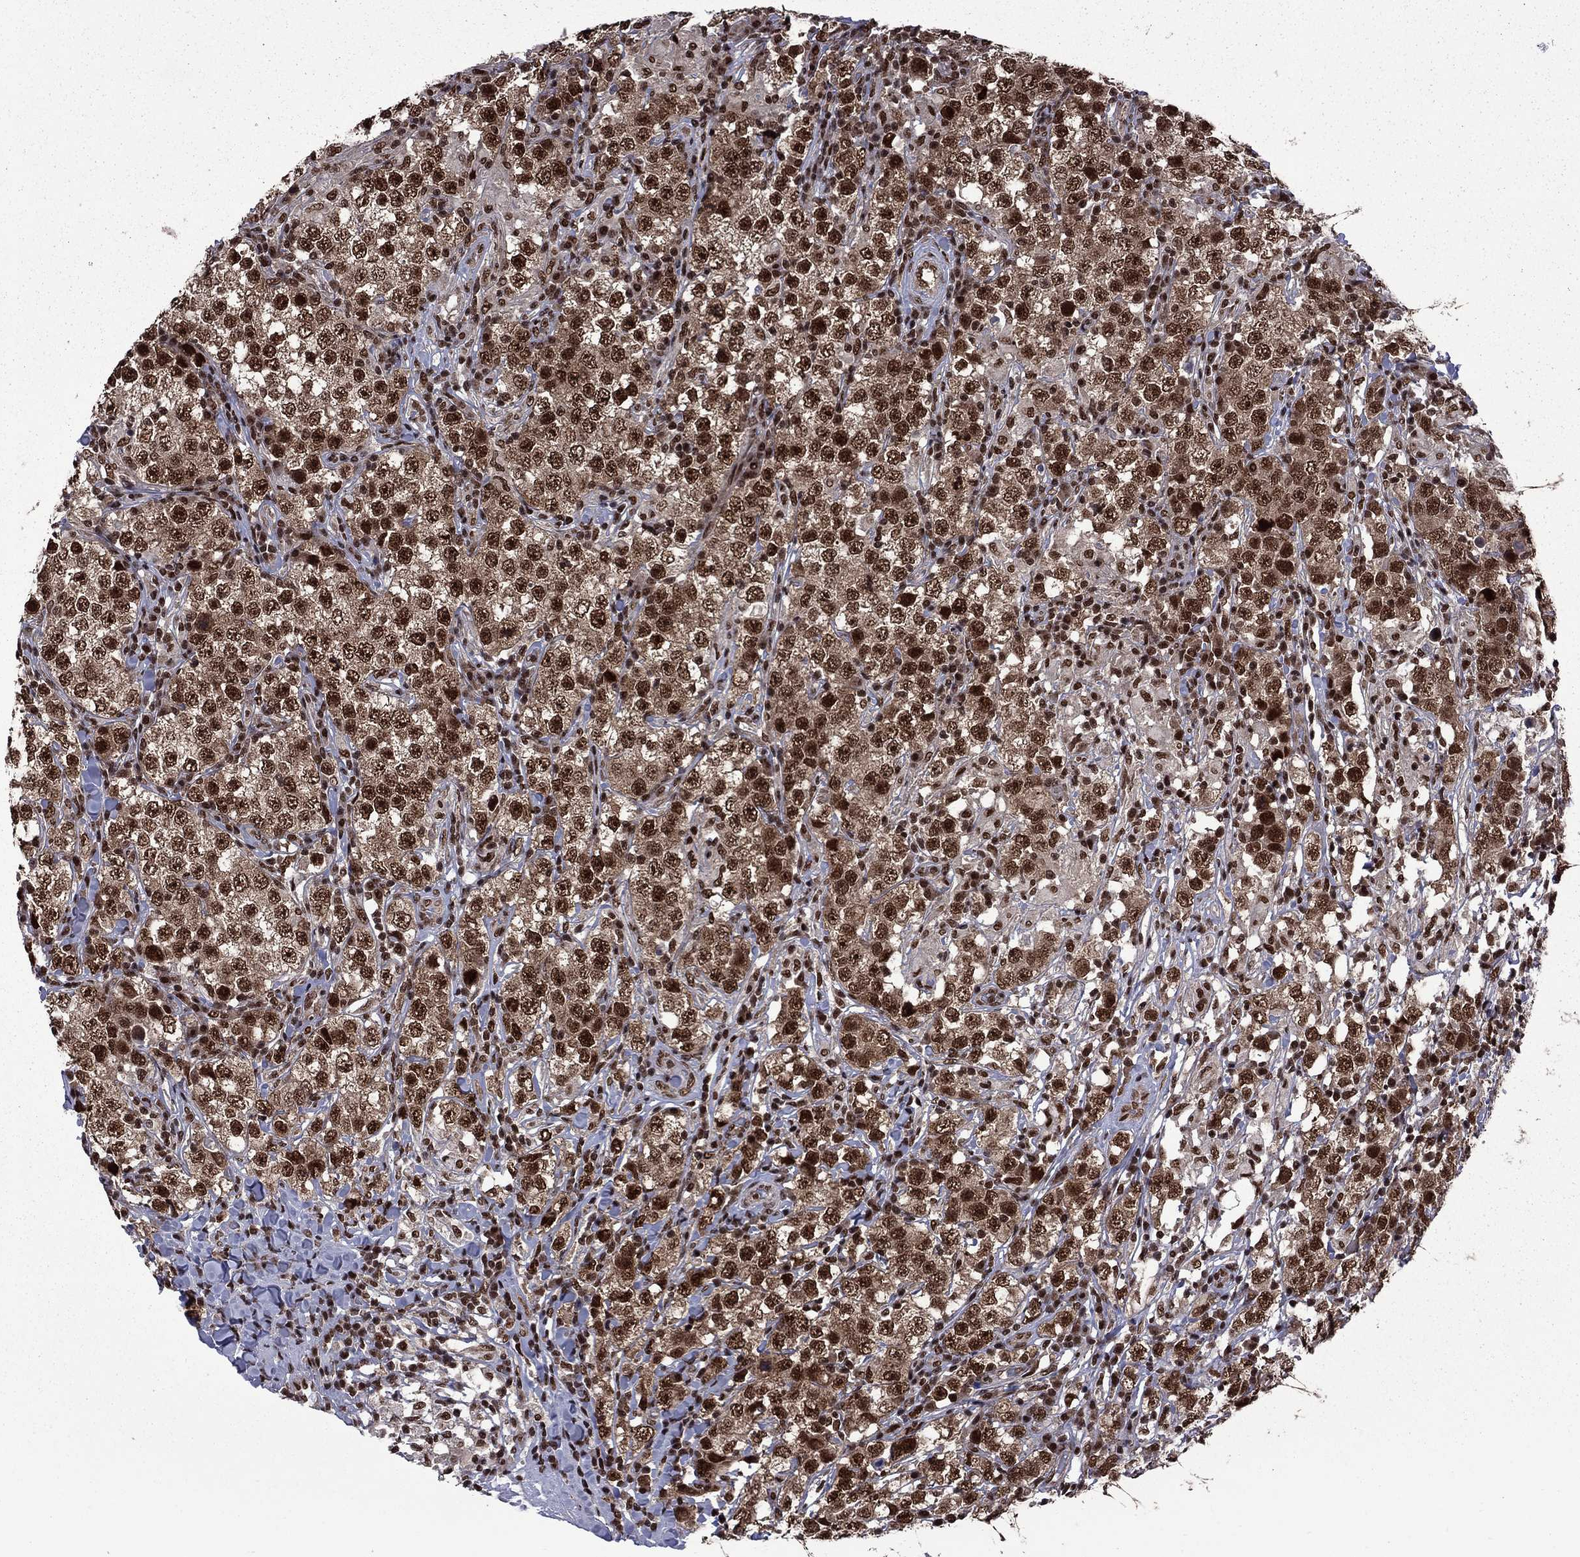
{"staining": {"intensity": "strong", "quantity": ">75%", "location": "nuclear"}, "tissue": "testis cancer", "cell_type": "Tumor cells", "image_type": "cancer", "snomed": [{"axis": "morphology", "description": "Seminoma, NOS"}, {"axis": "morphology", "description": "Carcinoma, Embryonal, NOS"}, {"axis": "topography", "description": "Testis"}], "caption": "This micrograph displays testis embryonal carcinoma stained with IHC to label a protein in brown. The nuclear of tumor cells show strong positivity for the protein. Nuclei are counter-stained blue.", "gene": "MED25", "patient": {"sex": "male", "age": 41}}